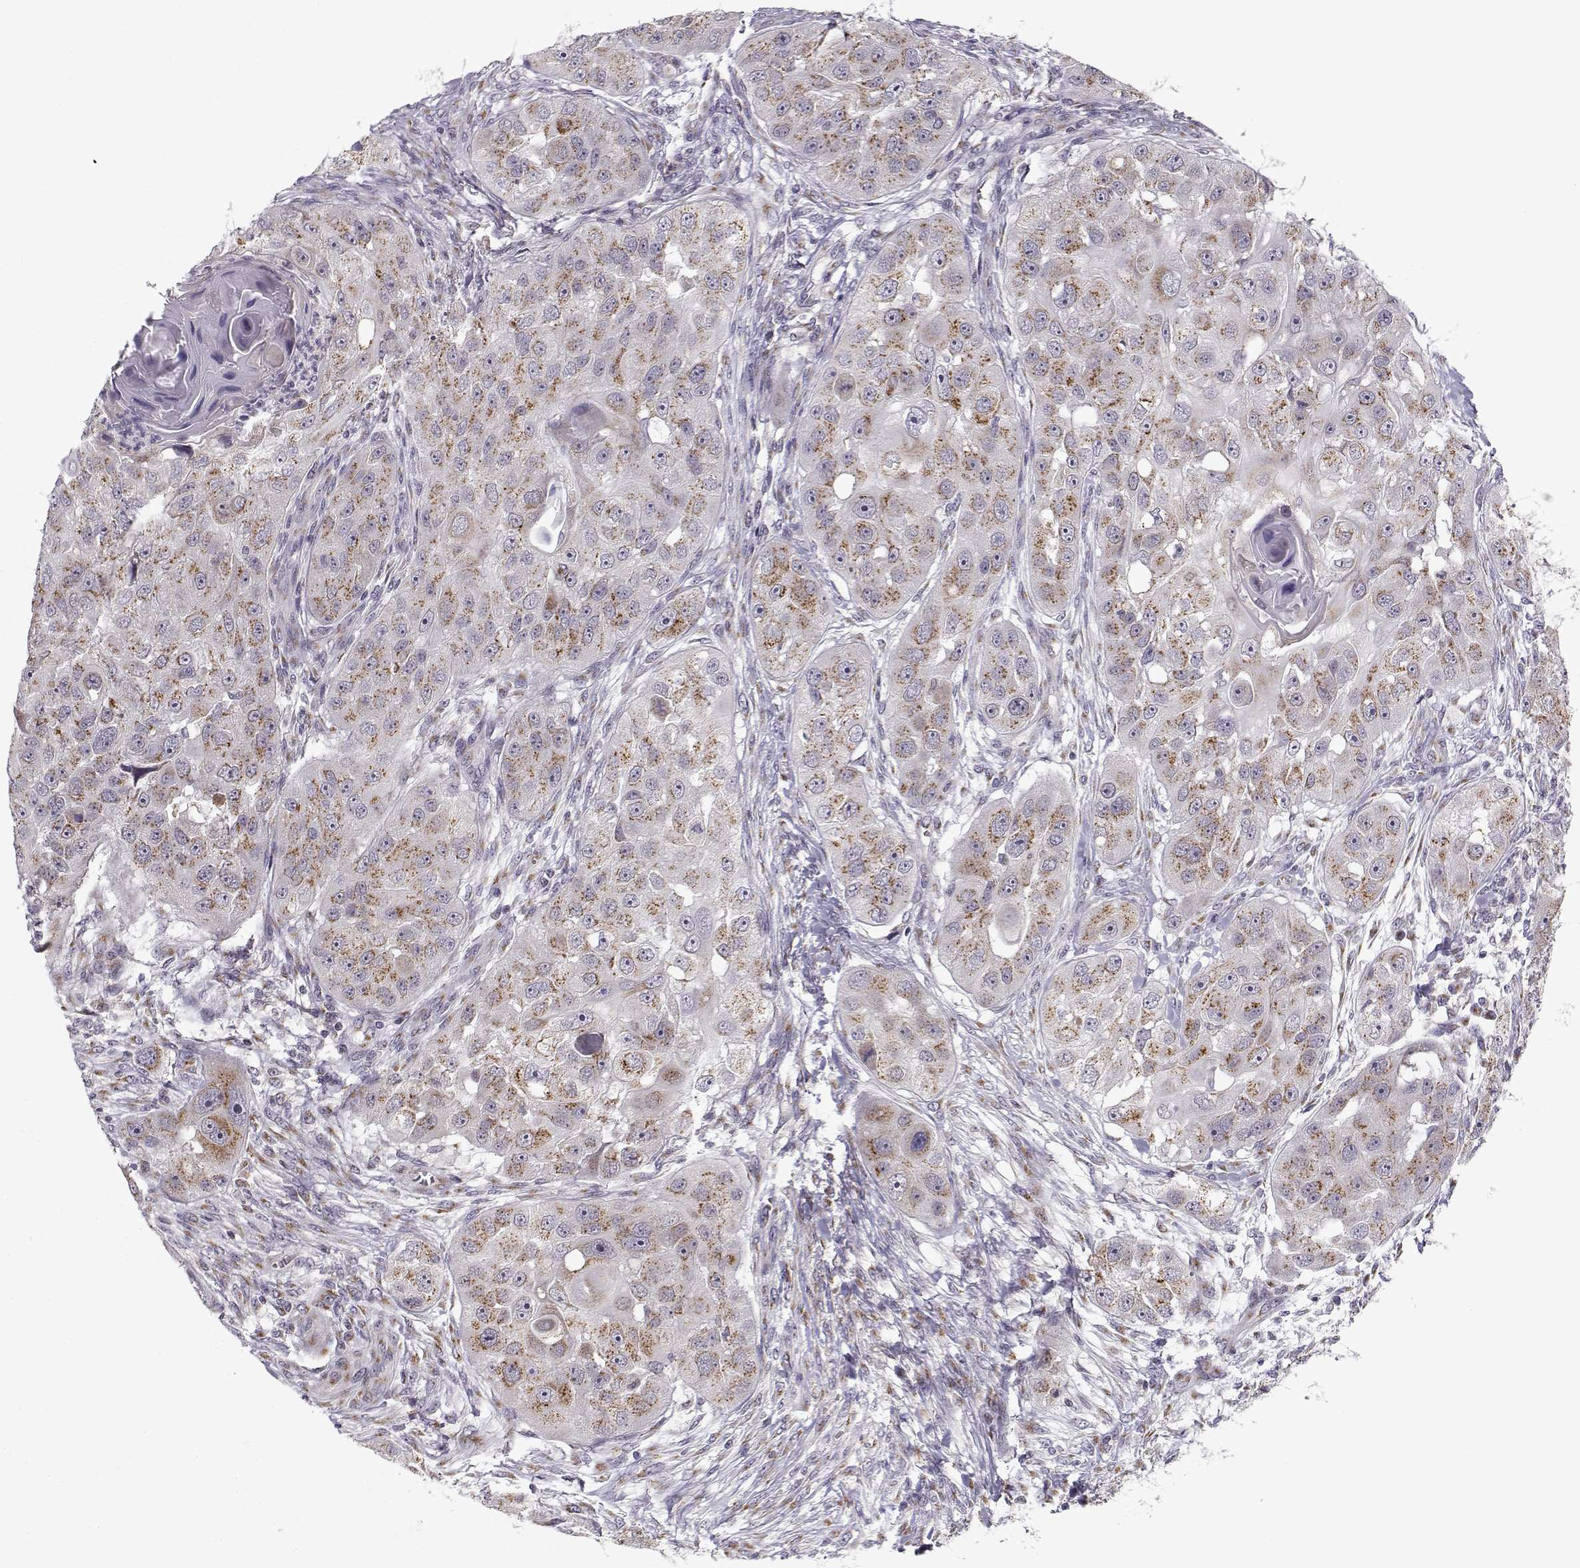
{"staining": {"intensity": "moderate", "quantity": ">75%", "location": "cytoplasmic/membranous"}, "tissue": "head and neck cancer", "cell_type": "Tumor cells", "image_type": "cancer", "snomed": [{"axis": "morphology", "description": "Squamous cell carcinoma, NOS"}, {"axis": "topography", "description": "Head-Neck"}], "caption": "Tumor cells demonstrate medium levels of moderate cytoplasmic/membranous expression in about >75% of cells in head and neck cancer (squamous cell carcinoma). The staining is performed using DAB (3,3'-diaminobenzidine) brown chromogen to label protein expression. The nuclei are counter-stained blue using hematoxylin.", "gene": "SLC4A5", "patient": {"sex": "male", "age": 51}}